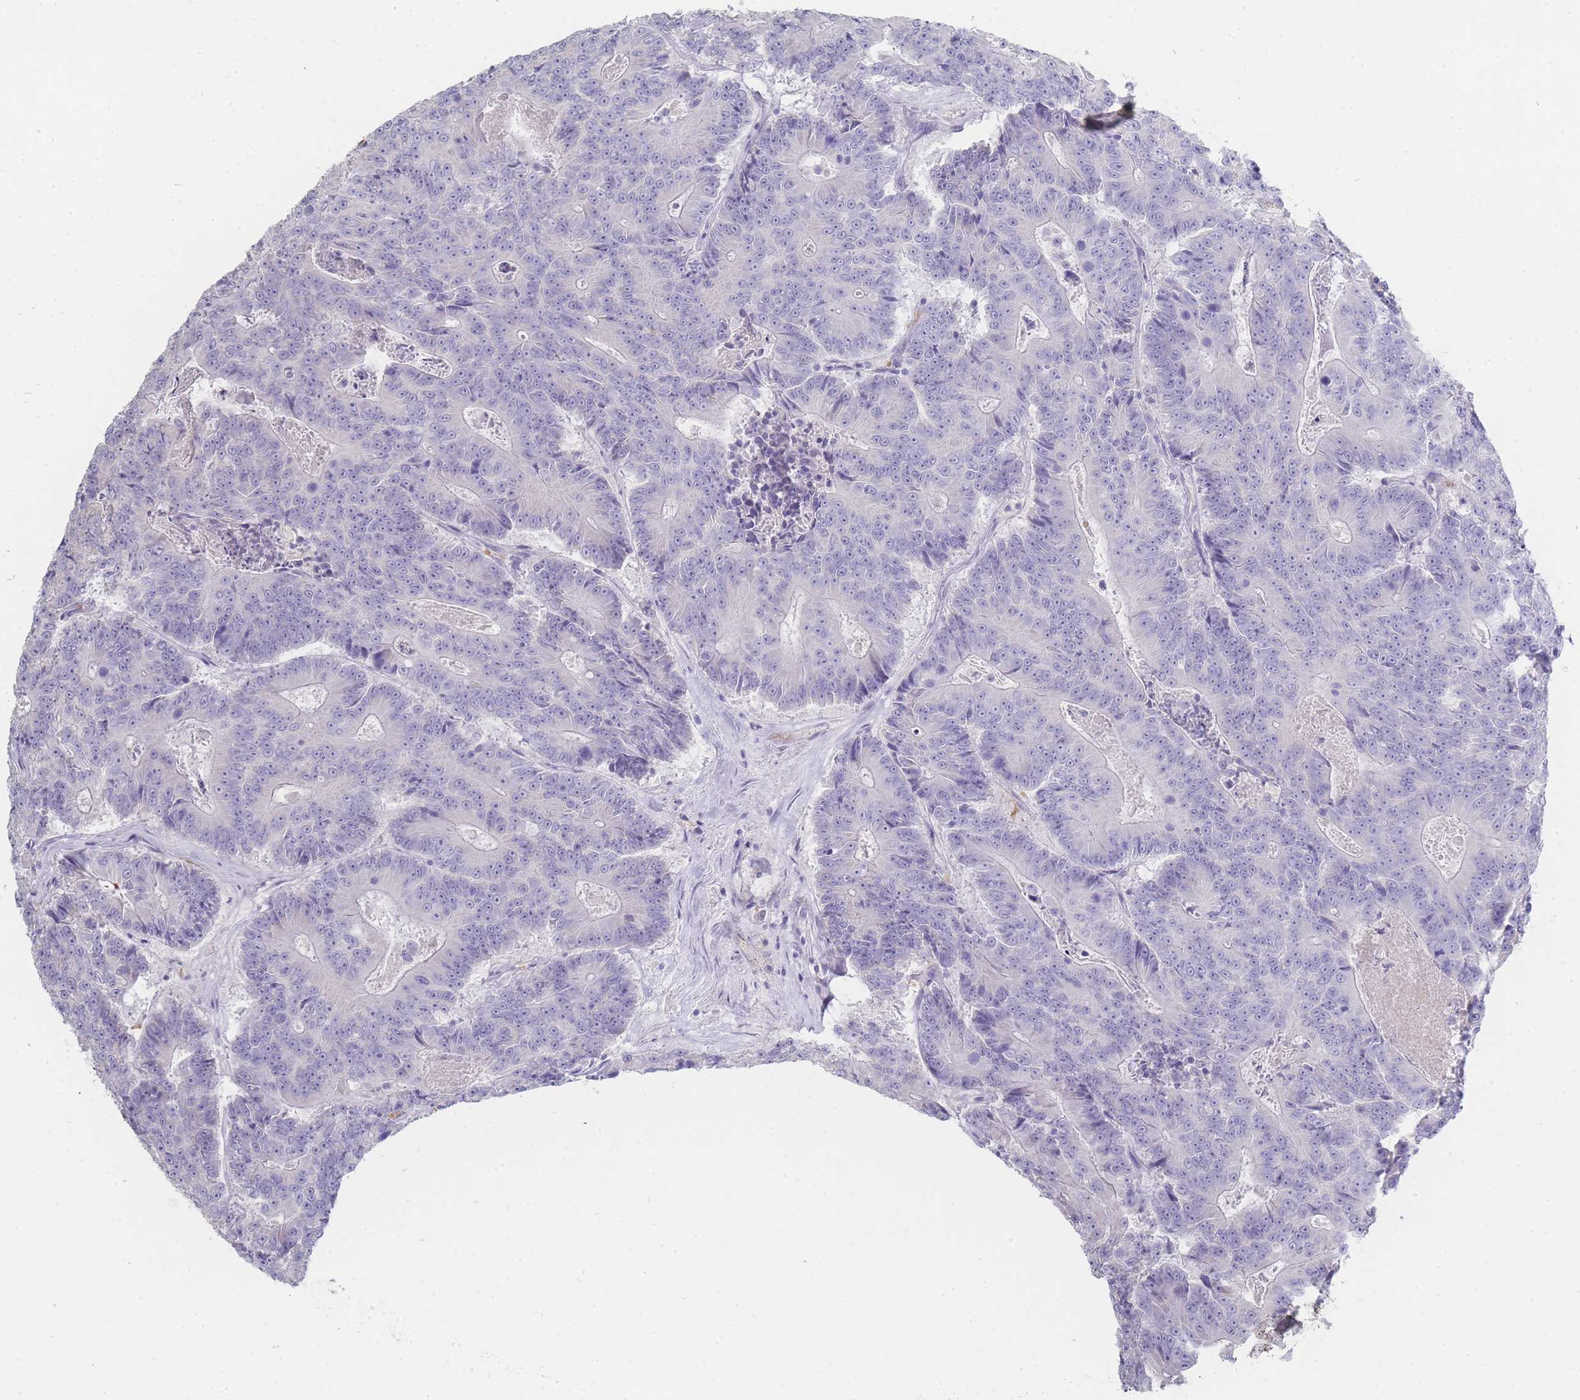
{"staining": {"intensity": "negative", "quantity": "none", "location": "none"}, "tissue": "colorectal cancer", "cell_type": "Tumor cells", "image_type": "cancer", "snomed": [{"axis": "morphology", "description": "Adenocarcinoma, NOS"}, {"axis": "topography", "description": "Colon"}], "caption": "An image of human colorectal cancer (adenocarcinoma) is negative for staining in tumor cells.", "gene": "HBG2", "patient": {"sex": "male", "age": 83}}